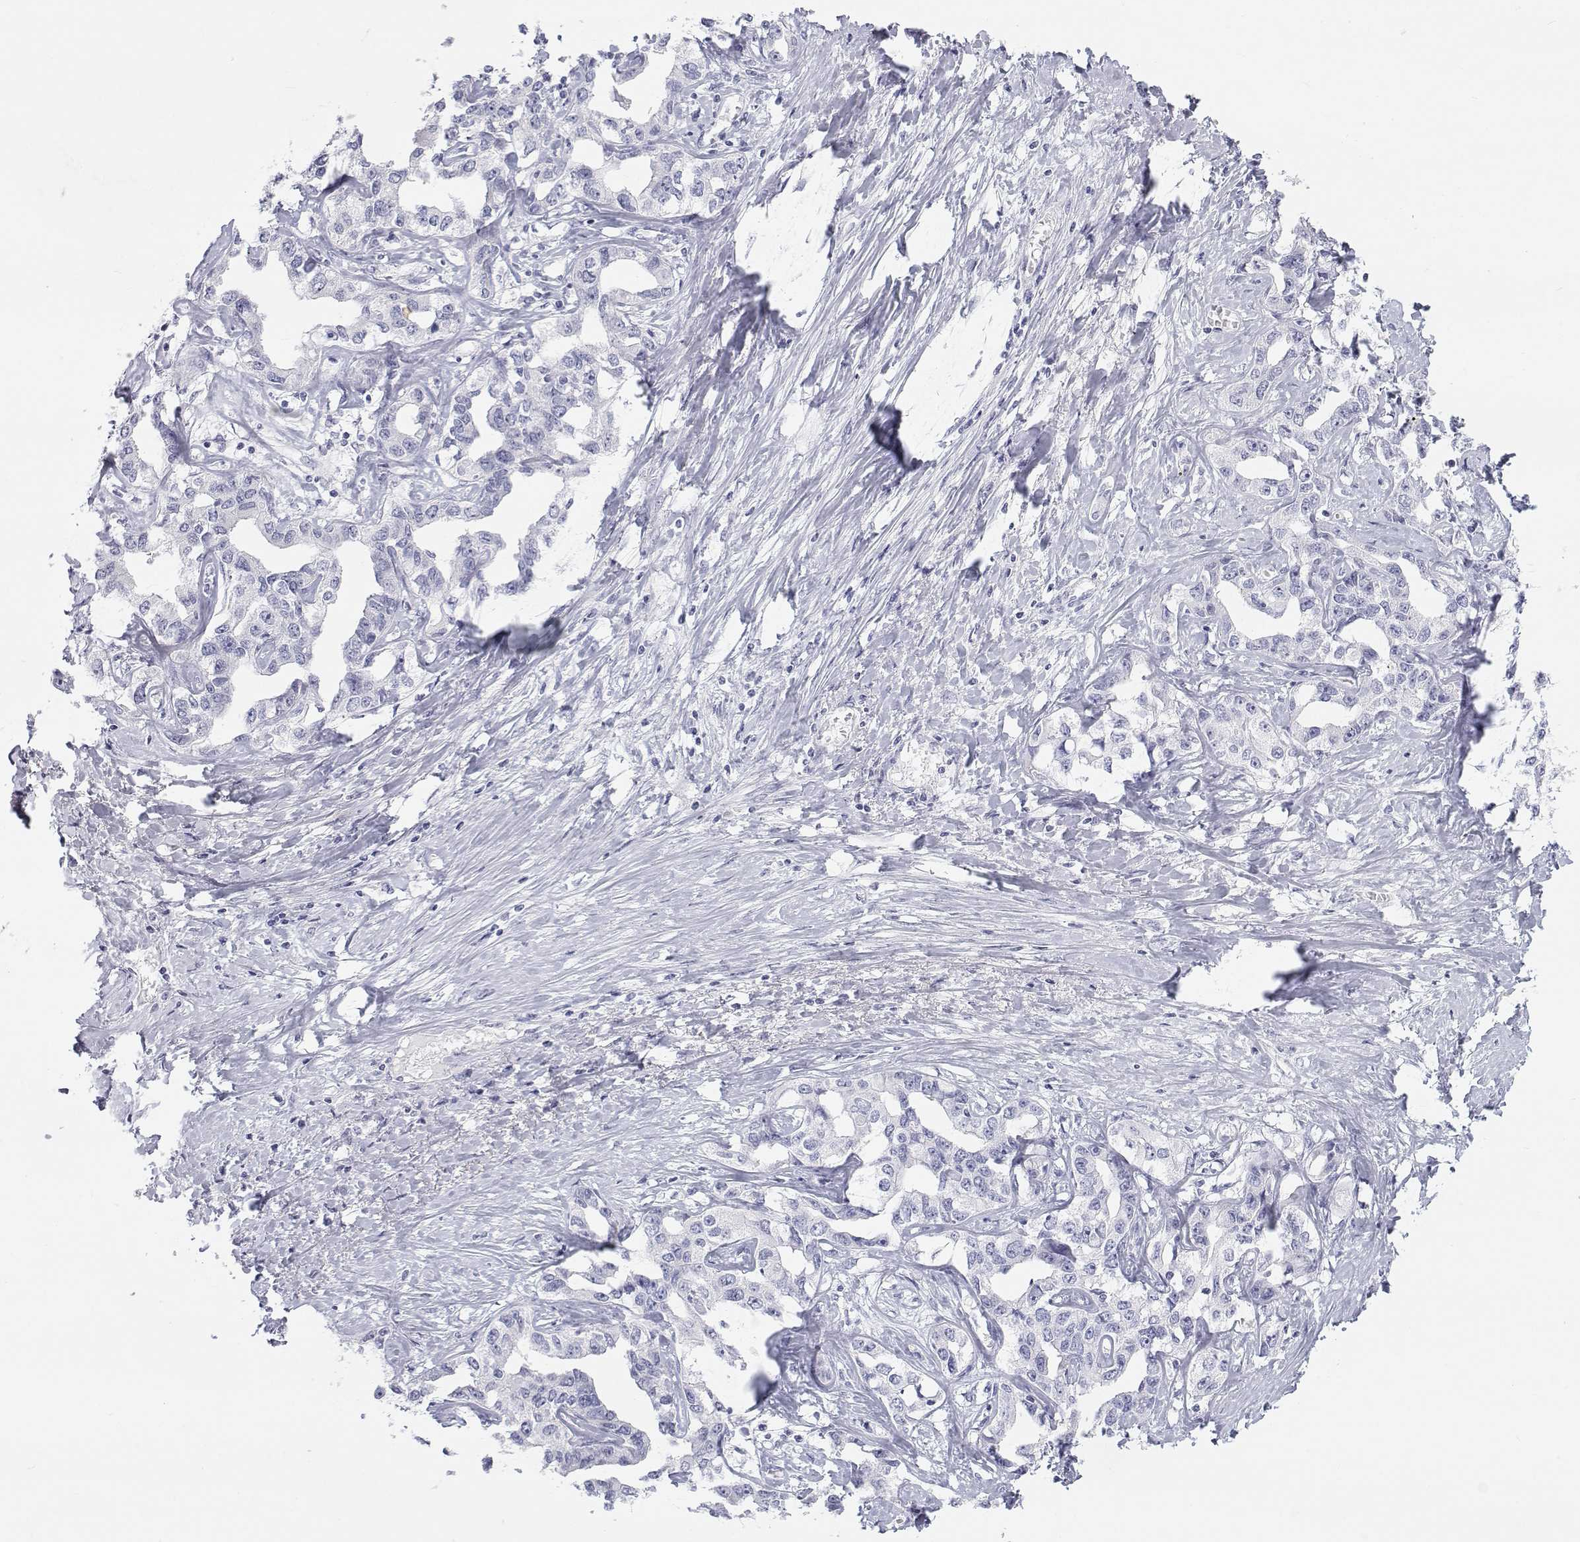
{"staining": {"intensity": "negative", "quantity": "none", "location": "none"}, "tissue": "liver cancer", "cell_type": "Tumor cells", "image_type": "cancer", "snomed": [{"axis": "morphology", "description": "Cholangiocarcinoma"}, {"axis": "topography", "description": "Liver"}], "caption": "High power microscopy photomicrograph of an immunohistochemistry (IHC) micrograph of liver cholangiocarcinoma, revealing no significant staining in tumor cells. Nuclei are stained in blue.", "gene": "TTN", "patient": {"sex": "male", "age": 59}}